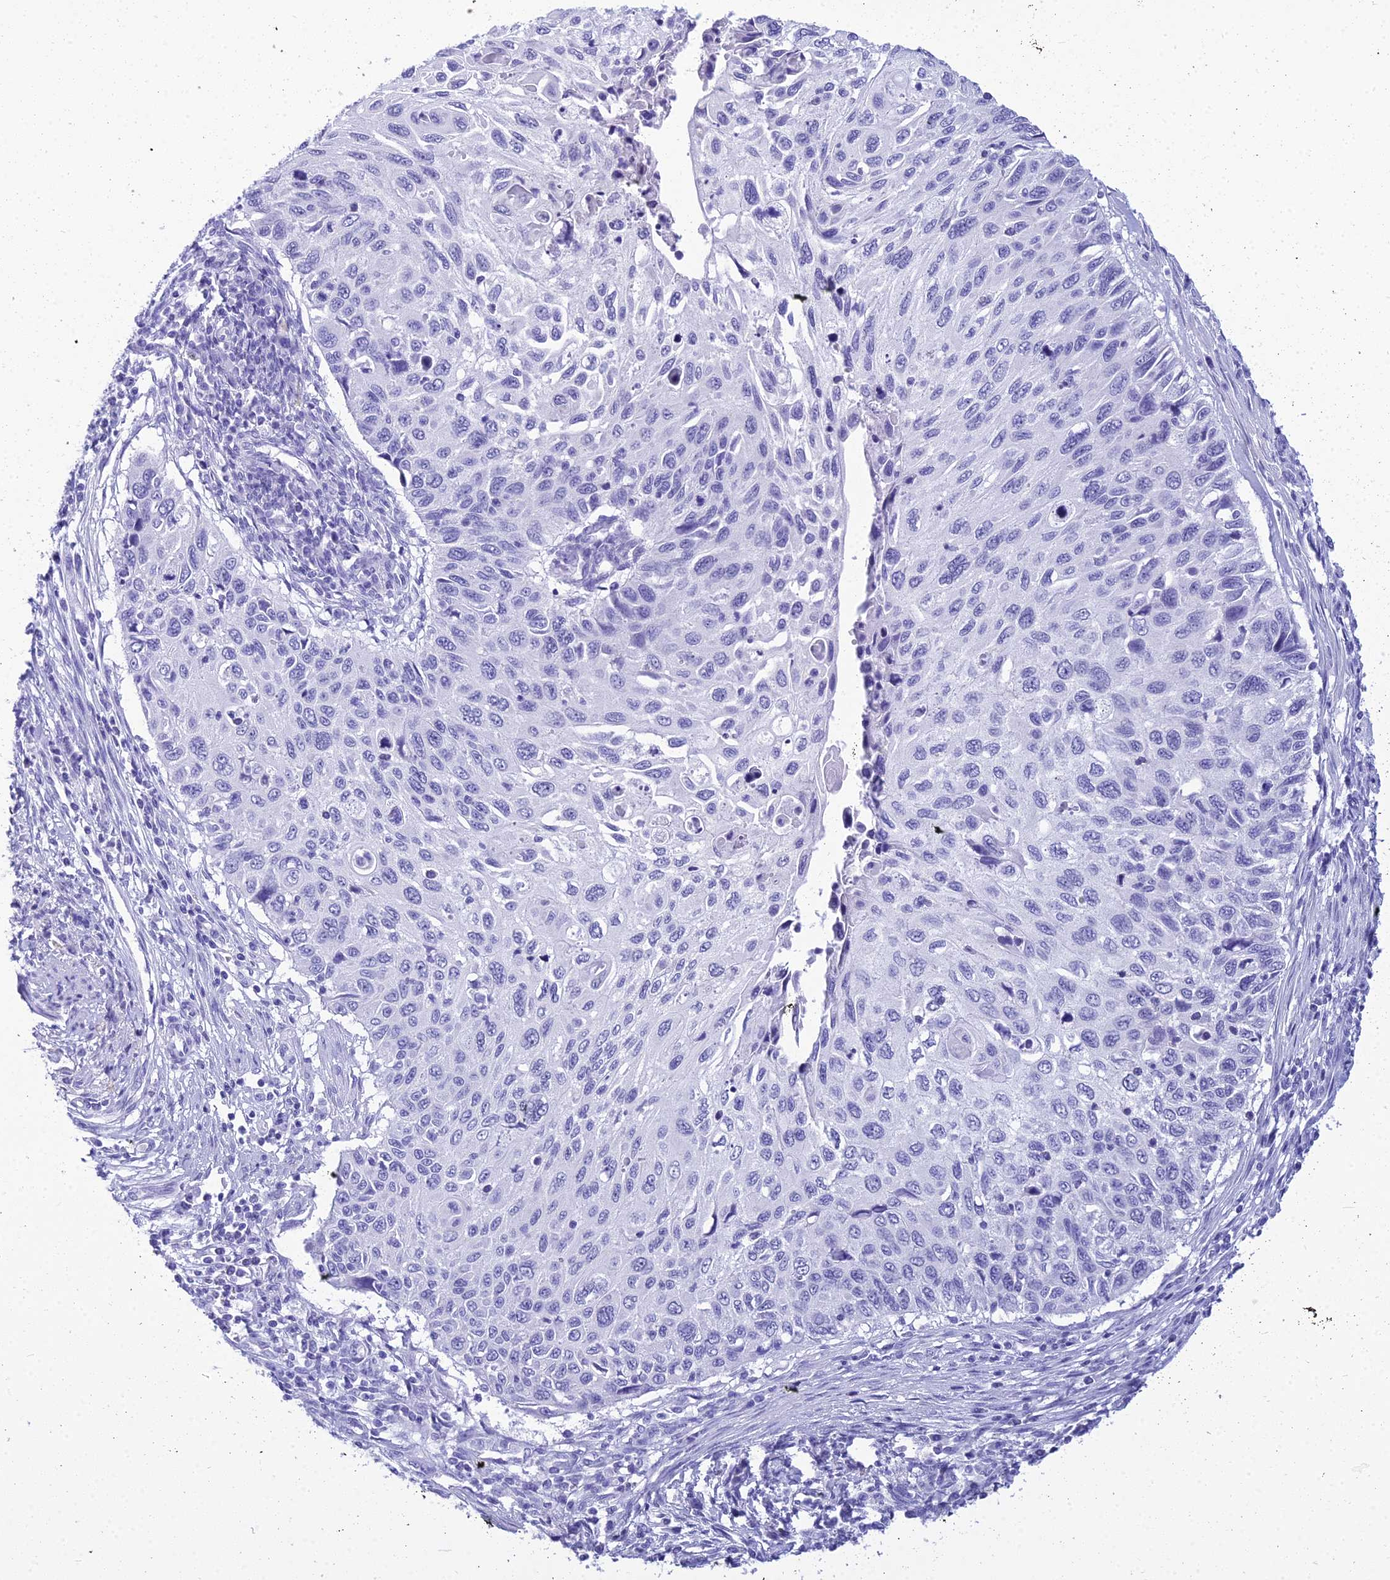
{"staining": {"intensity": "negative", "quantity": "none", "location": "none"}, "tissue": "cervical cancer", "cell_type": "Tumor cells", "image_type": "cancer", "snomed": [{"axis": "morphology", "description": "Squamous cell carcinoma, NOS"}, {"axis": "topography", "description": "Cervix"}], "caption": "A photomicrograph of cervical cancer (squamous cell carcinoma) stained for a protein reveals no brown staining in tumor cells.", "gene": "ZNF442", "patient": {"sex": "female", "age": 70}}